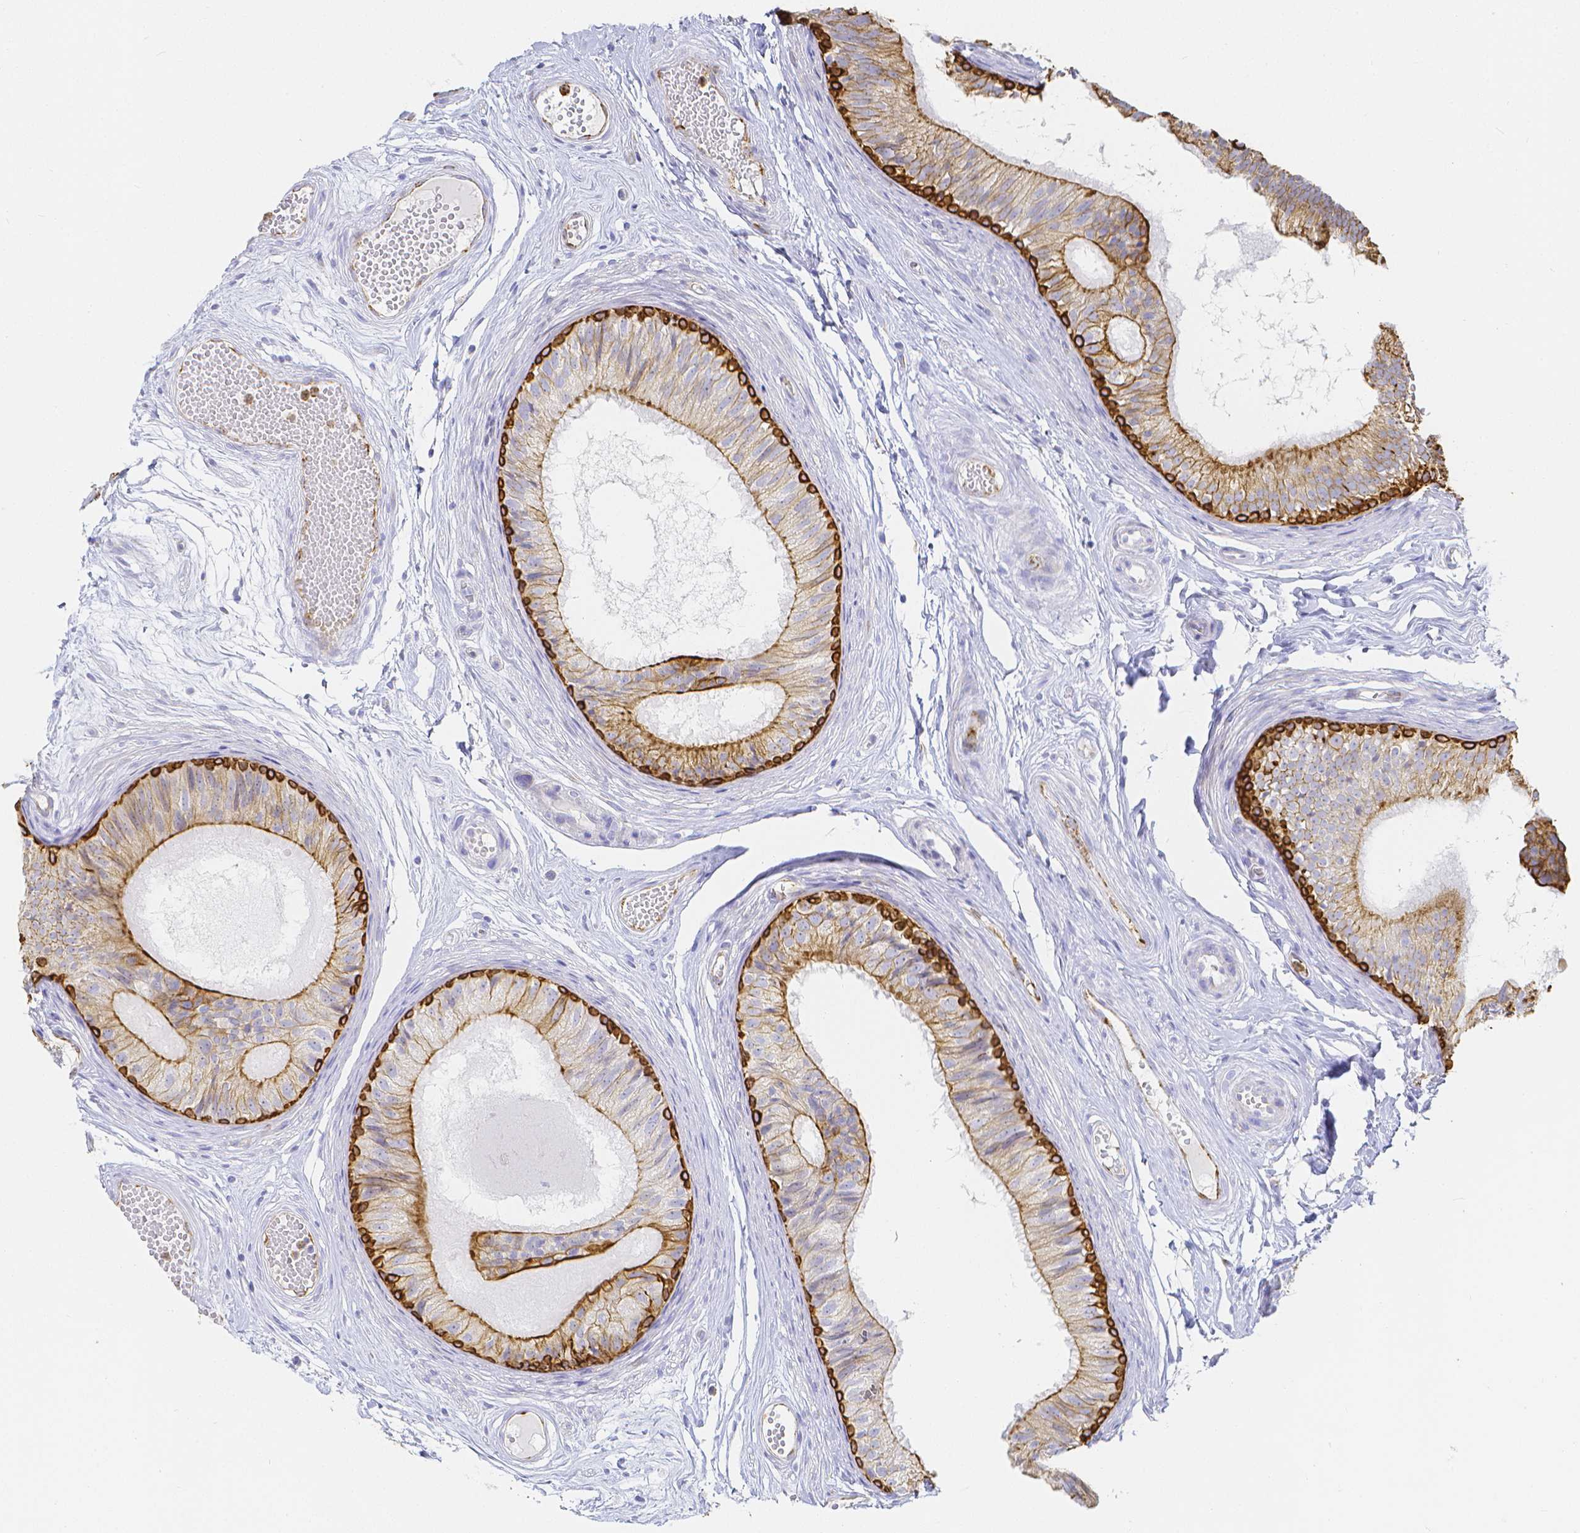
{"staining": {"intensity": "strong", "quantity": "25%-75%", "location": "cytoplasmic/membranous"}, "tissue": "epididymis", "cell_type": "Glandular cells", "image_type": "normal", "snomed": [{"axis": "morphology", "description": "Normal tissue, NOS"}, {"axis": "morphology", "description": "Seminoma, NOS"}, {"axis": "topography", "description": "Testis"}, {"axis": "topography", "description": "Epididymis"}], "caption": "Protein staining exhibits strong cytoplasmic/membranous positivity in about 25%-75% of glandular cells in benign epididymis. The staining is performed using DAB (3,3'-diaminobenzidine) brown chromogen to label protein expression. The nuclei are counter-stained blue using hematoxylin.", "gene": "SMURF1", "patient": {"sex": "male", "age": 34}}